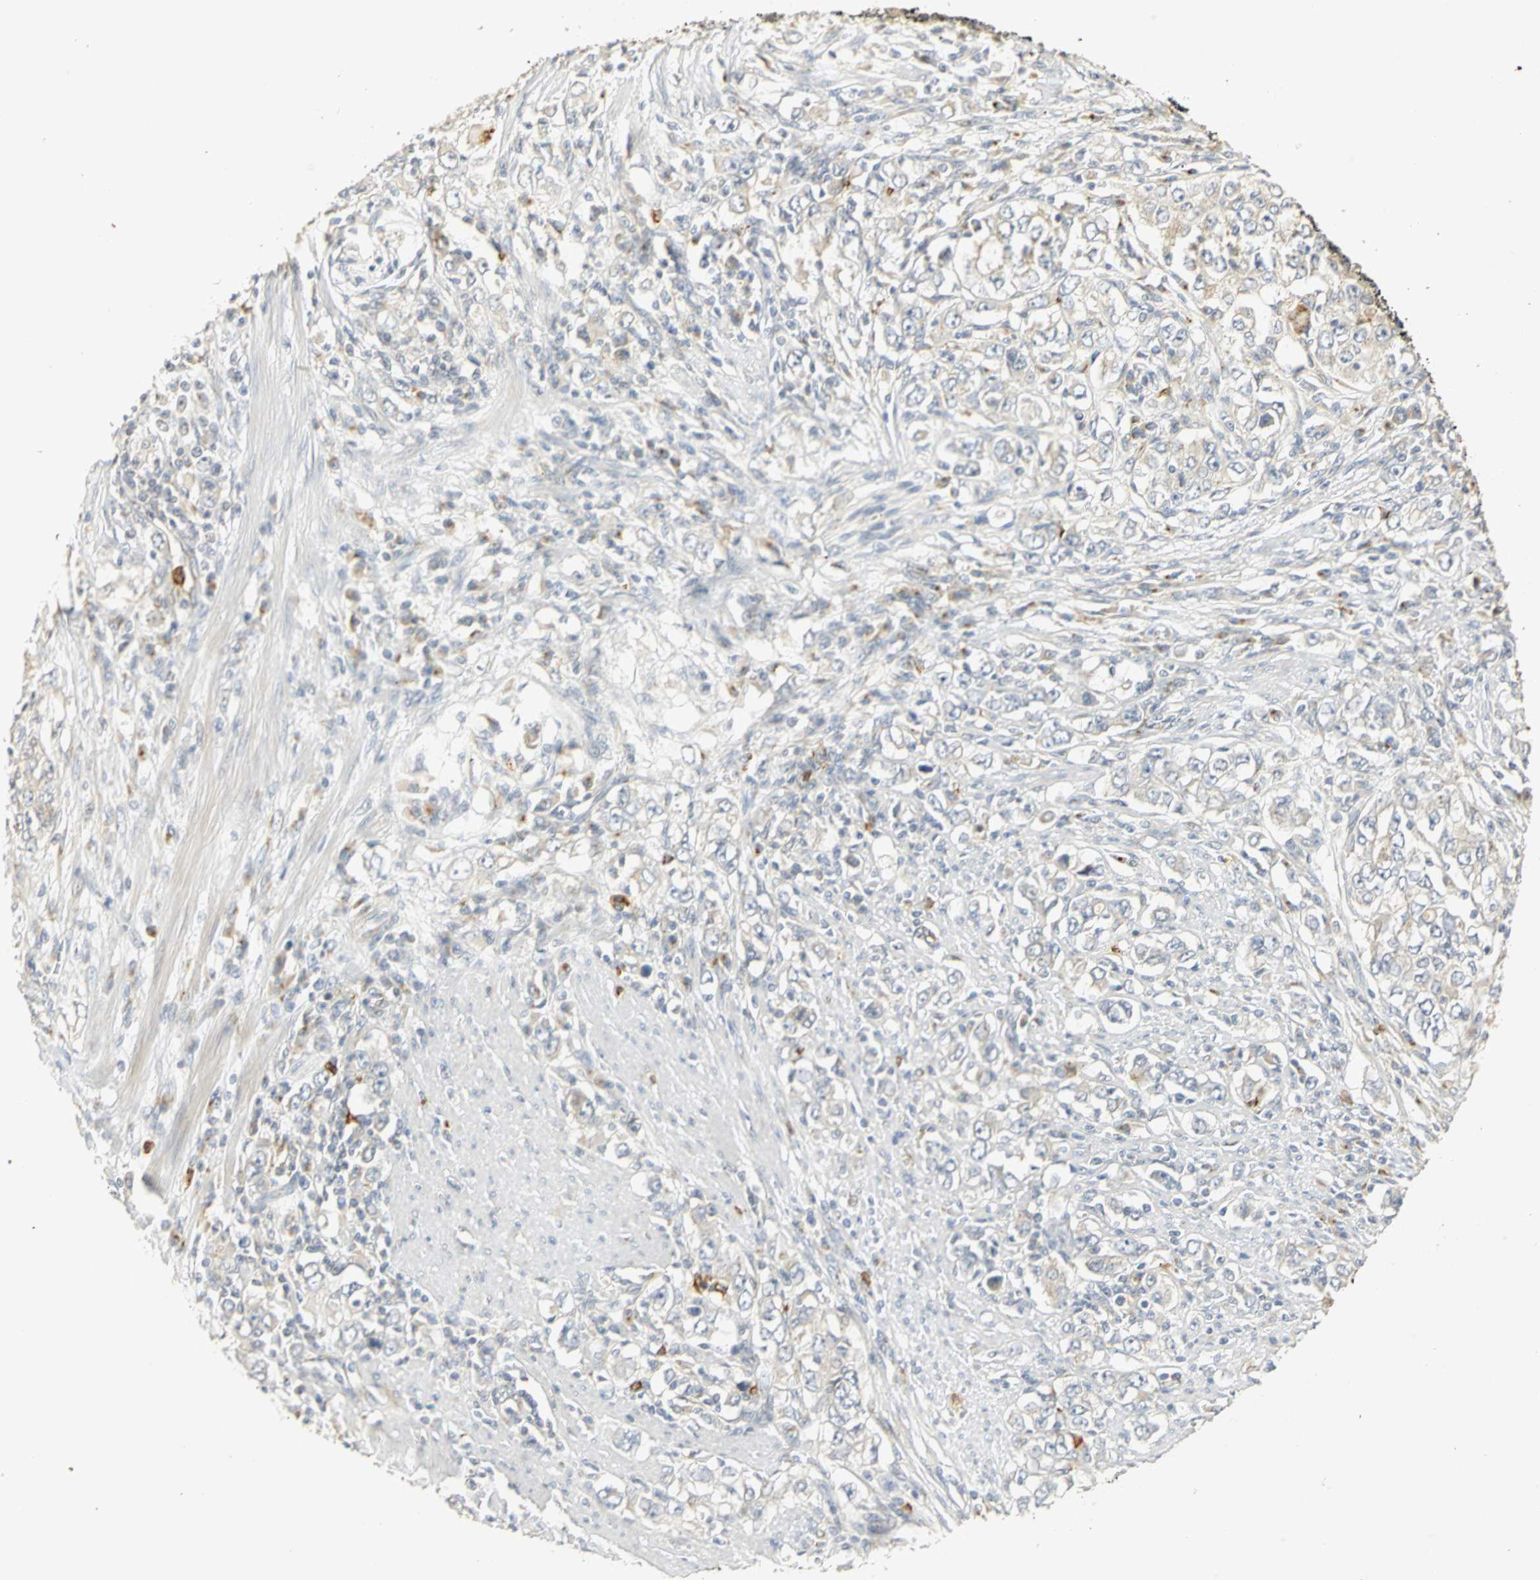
{"staining": {"intensity": "weak", "quantity": "<25%", "location": "cytoplasmic/membranous"}, "tissue": "stomach cancer", "cell_type": "Tumor cells", "image_type": "cancer", "snomed": [{"axis": "morphology", "description": "Adenocarcinoma, NOS"}, {"axis": "topography", "description": "Stomach, lower"}], "caption": "A high-resolution micrograph shows immunohistochemistry staining of stomach cancer, which reveals no significant expression in tumor cells.", "gene": "TM9SF2", "patient": {"sex": "female", "age": 72}}